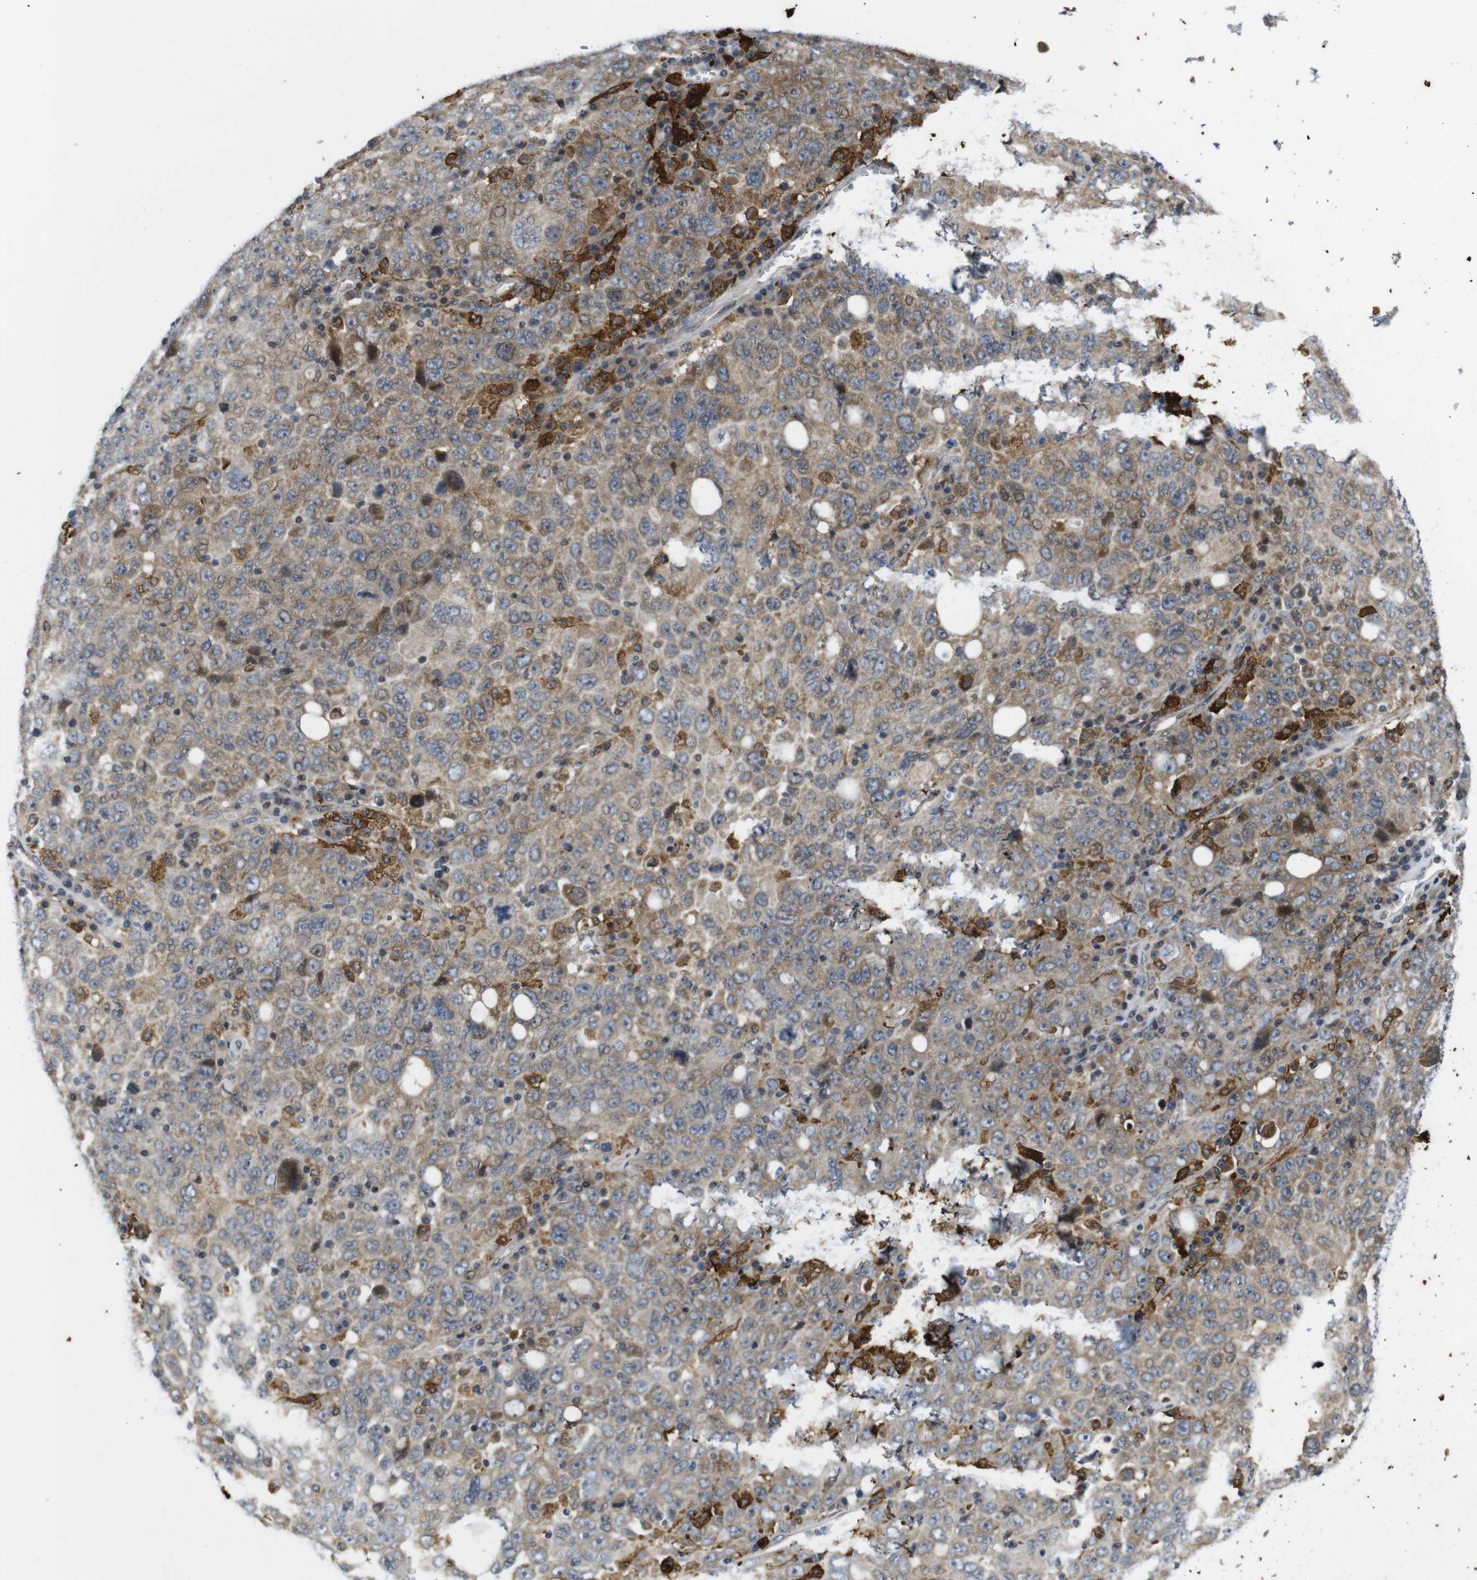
{"staining": {"intensity": "moderate", "quantity": ">75%", "location": "cytoplasmic/membranous"}, "tissue": "ovarian cancer", "cell_type": "Tumor cells", "image_type": "cancer", "snomed": [{"axis": "morphology", "description": "Carcinoma, endometroid"}, {"axis": "topography", "description": "Ovary"}], "caption": "Brown immunohistochemical staining in ovarian cancer (endometroid carcinoma) demonstrates moderate cytoplasmic/membranous positivity in approximately >75% of tumor cells.", "gene": "ROBO2", "patient": {"sex": "female", "age": 62}}